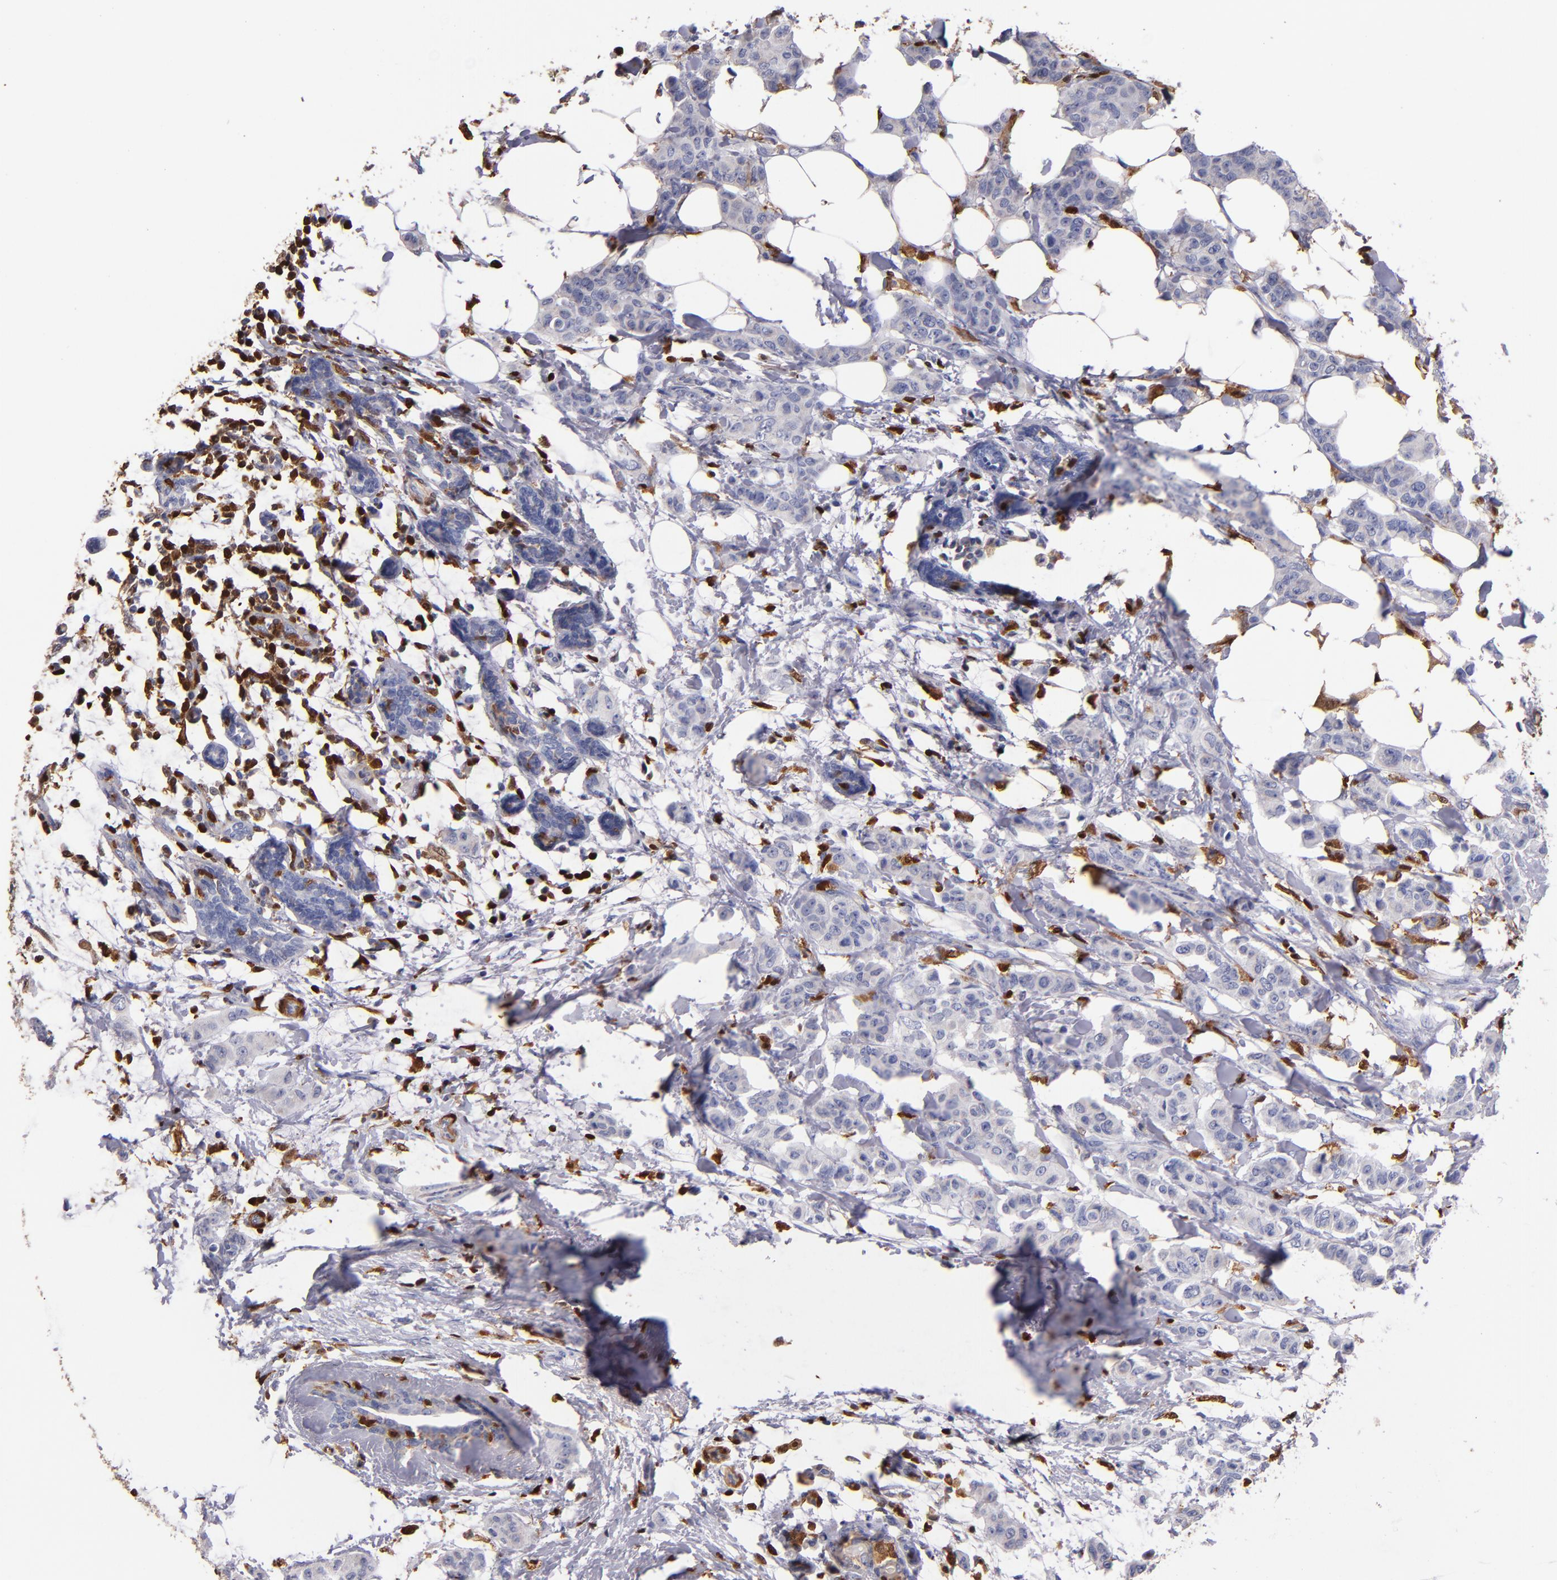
{"staining": {"intensity": "negative", "quantity": "none", "location": "none"}, "tissue": "breast cancer", "cell_type": "Tumor cells", "image_type": "cancer", "snomed": [{"axis": "morphology", "description": "Duct carcinoma"}, {"axis": "topography", "description": "Breast"}], "caption": "This is a image of IHC staining of infiltrating ductal carcinoma (breast), which shows no expression in tumor cells.", "gene": "S100A4", "patient": {"sex": "female", "age": 40}}